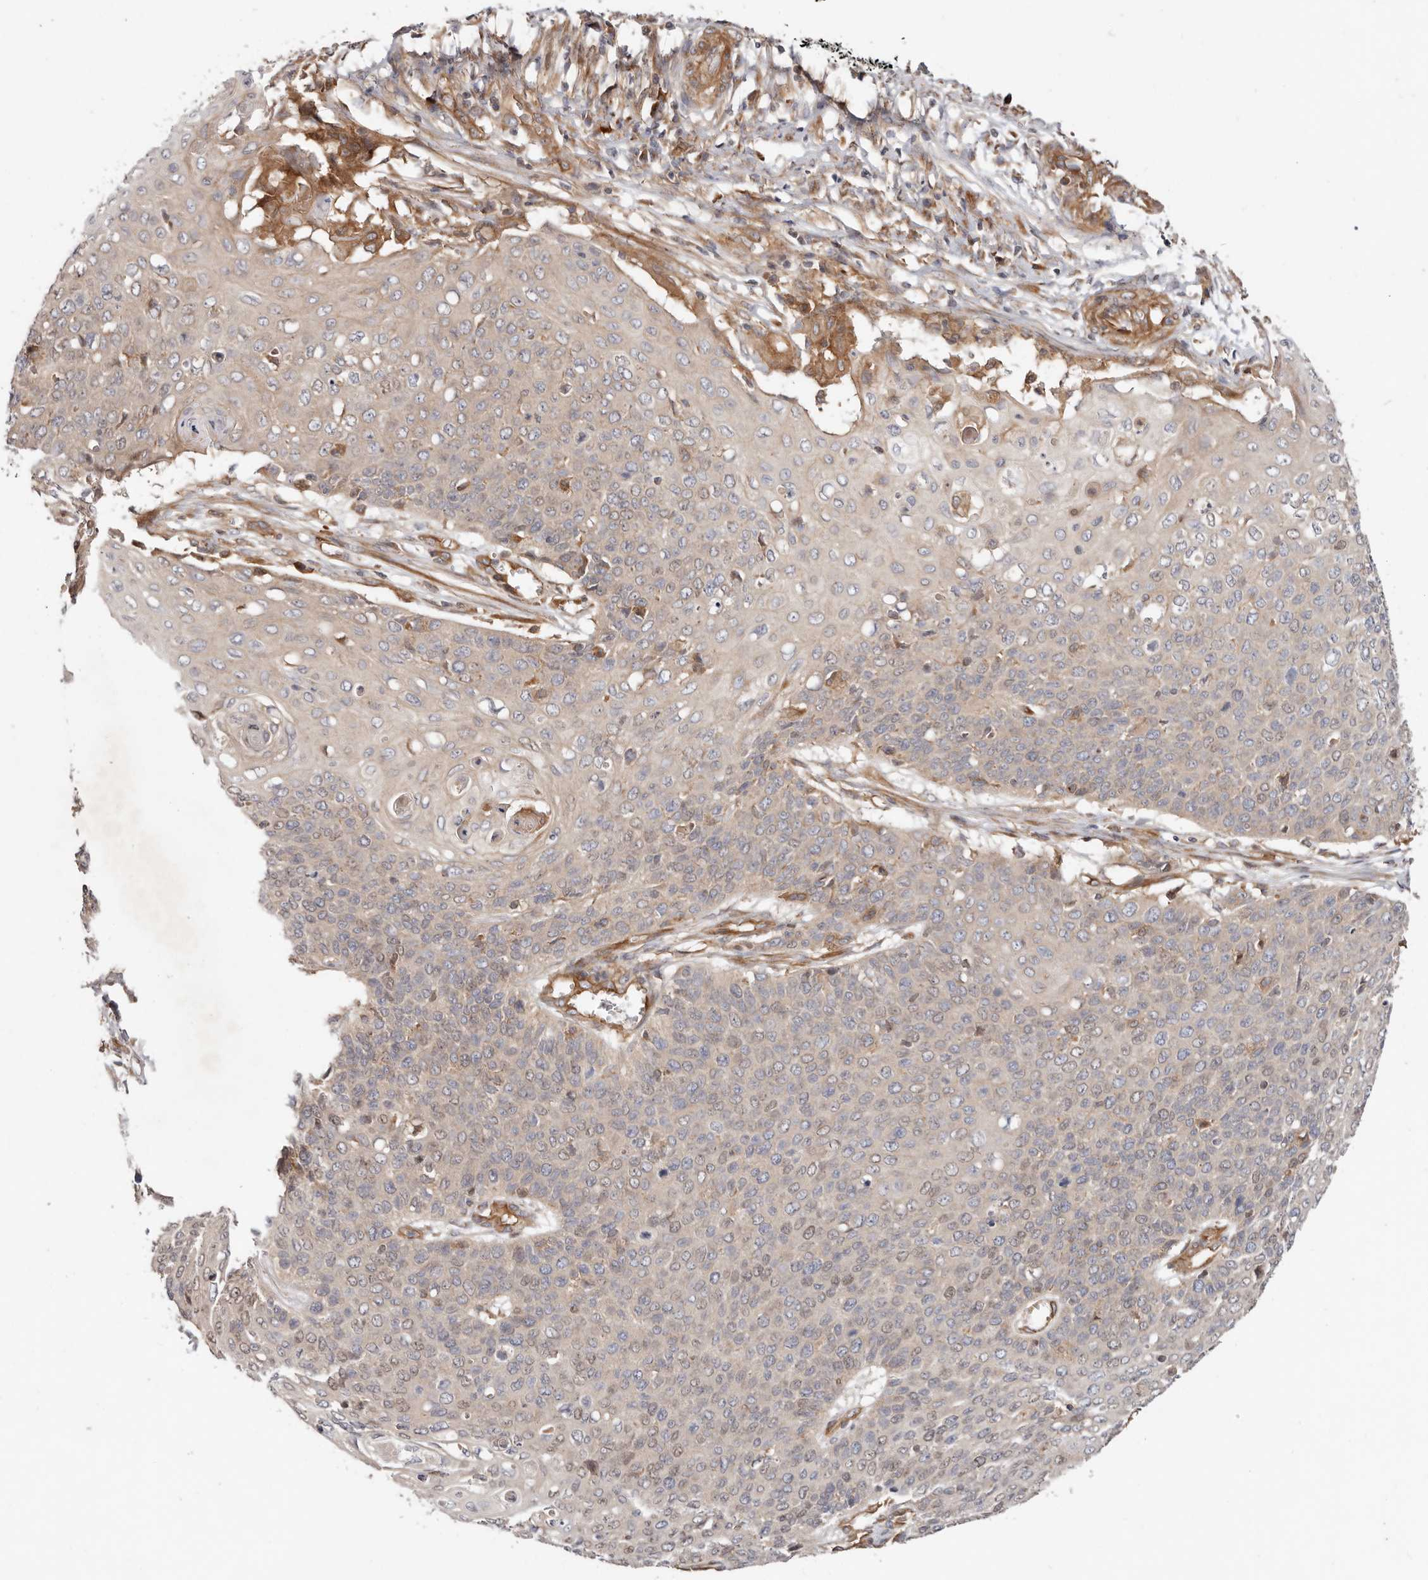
{"staining": {"intensity": "weak", "quantity": "<25%", "location": "cytoplasmic/membranous"}, "tissue": "cervical cancer", "cell_type": "Tumor cells", "image_type": "cancer", "snomed": [{"axis": "morphology", "description": "Squamous cell carcinoma, NOS"}, {"axis": "topography", "description": "Cervix"}], "caption": "This is an IHC image of cervical cancer. There is no positivity in tumor cells.", "gene": "MACF1", "patient": {"sex": "female", "age": 39}}